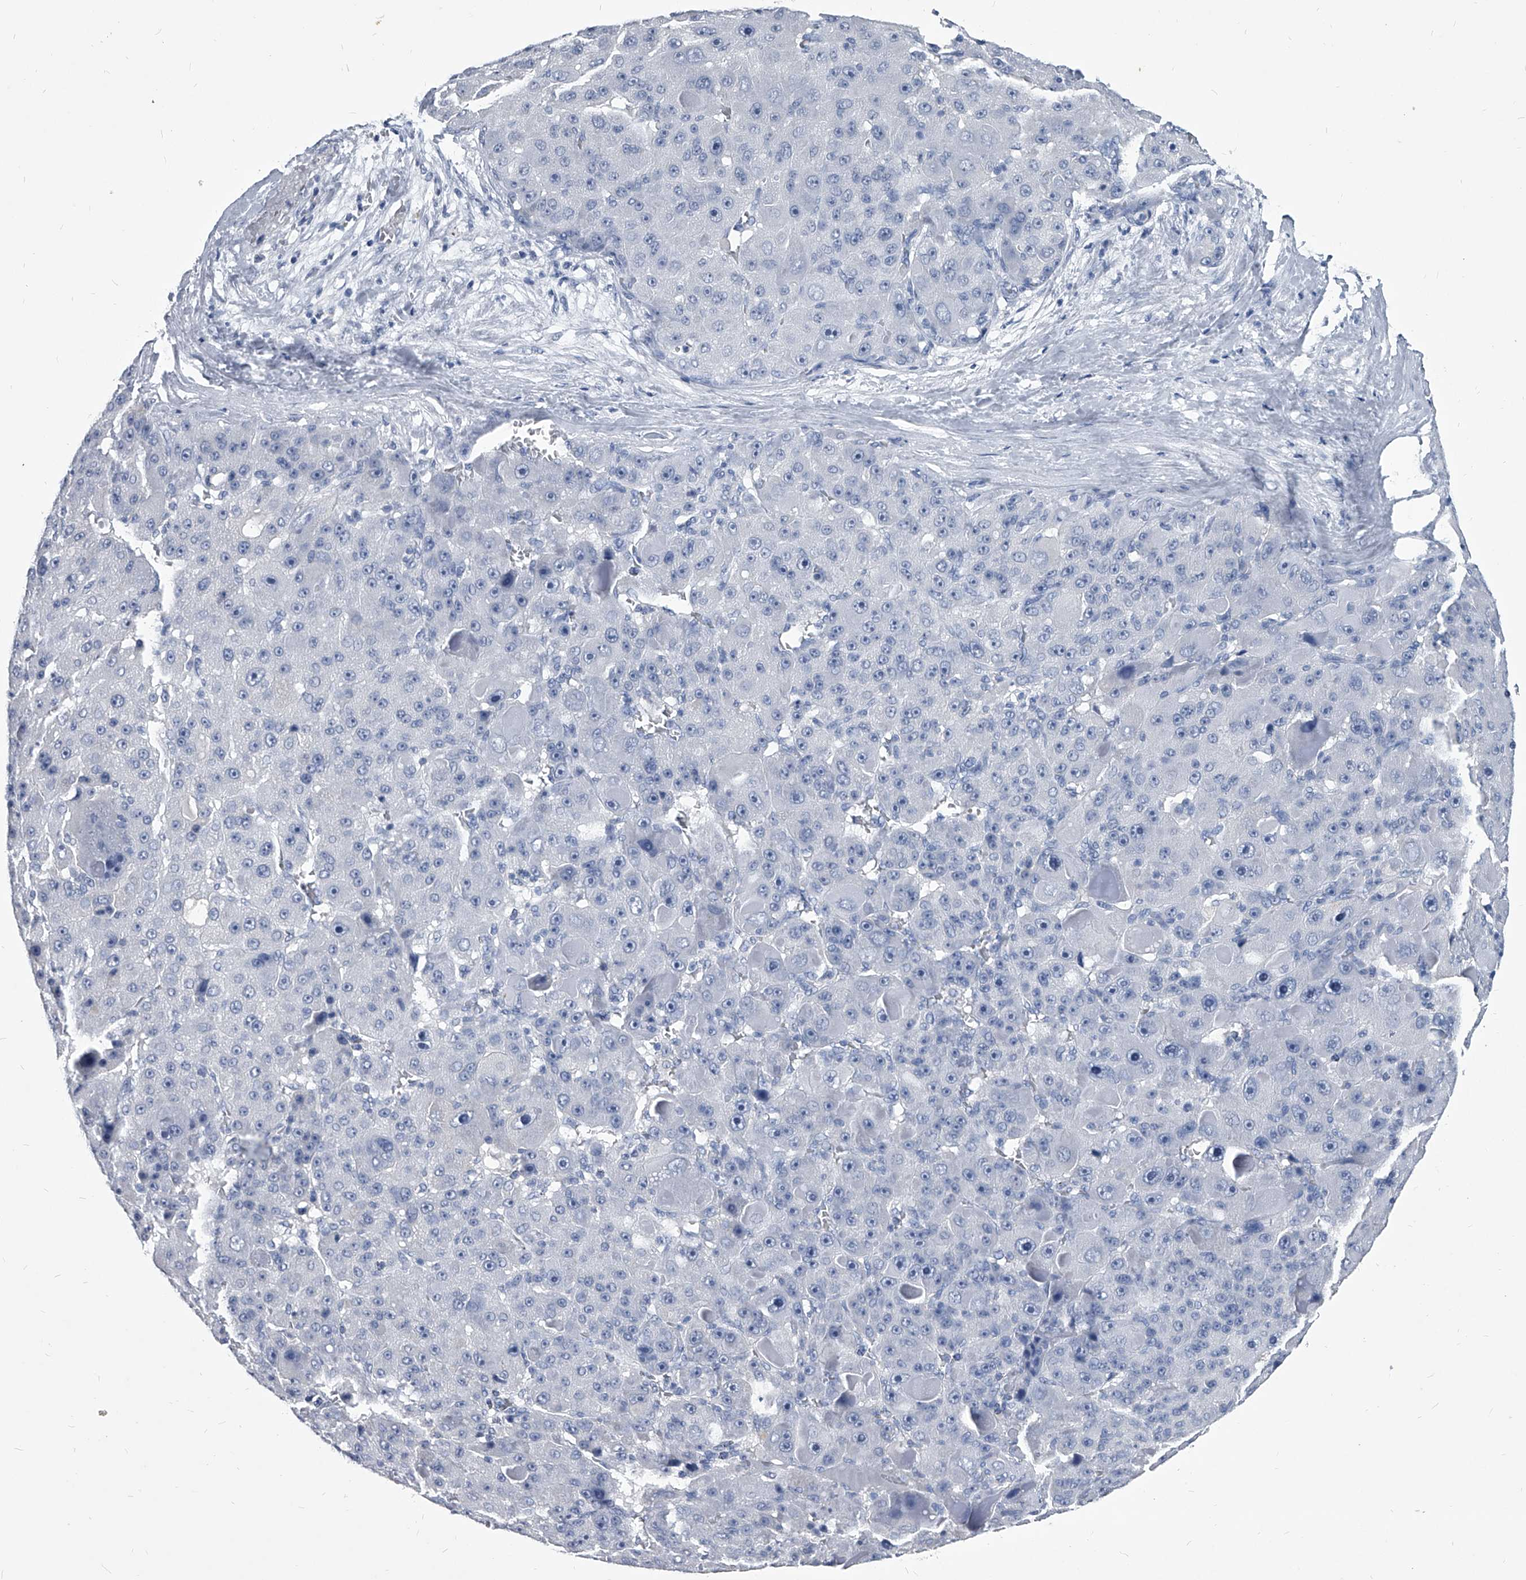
{"staining": {"intensity": "negative", "quantity": "none", "location": "none"}, "tissue": "liver cancer", "cell_type": "Tumor cells", "image_type": "cancer", "snomed": [{"axis": "morphology", "description": "Carcinoma, Hepatocellular, NOS"}, {"axis": "topography", "description": "Liver"}], "caption": "The histopathology image reveals no staining of tumor cells in liver cancer (hepatocellular carcinoma).", "gene": "BCAS1", "patient": {"sex": "male", "age": 76}}